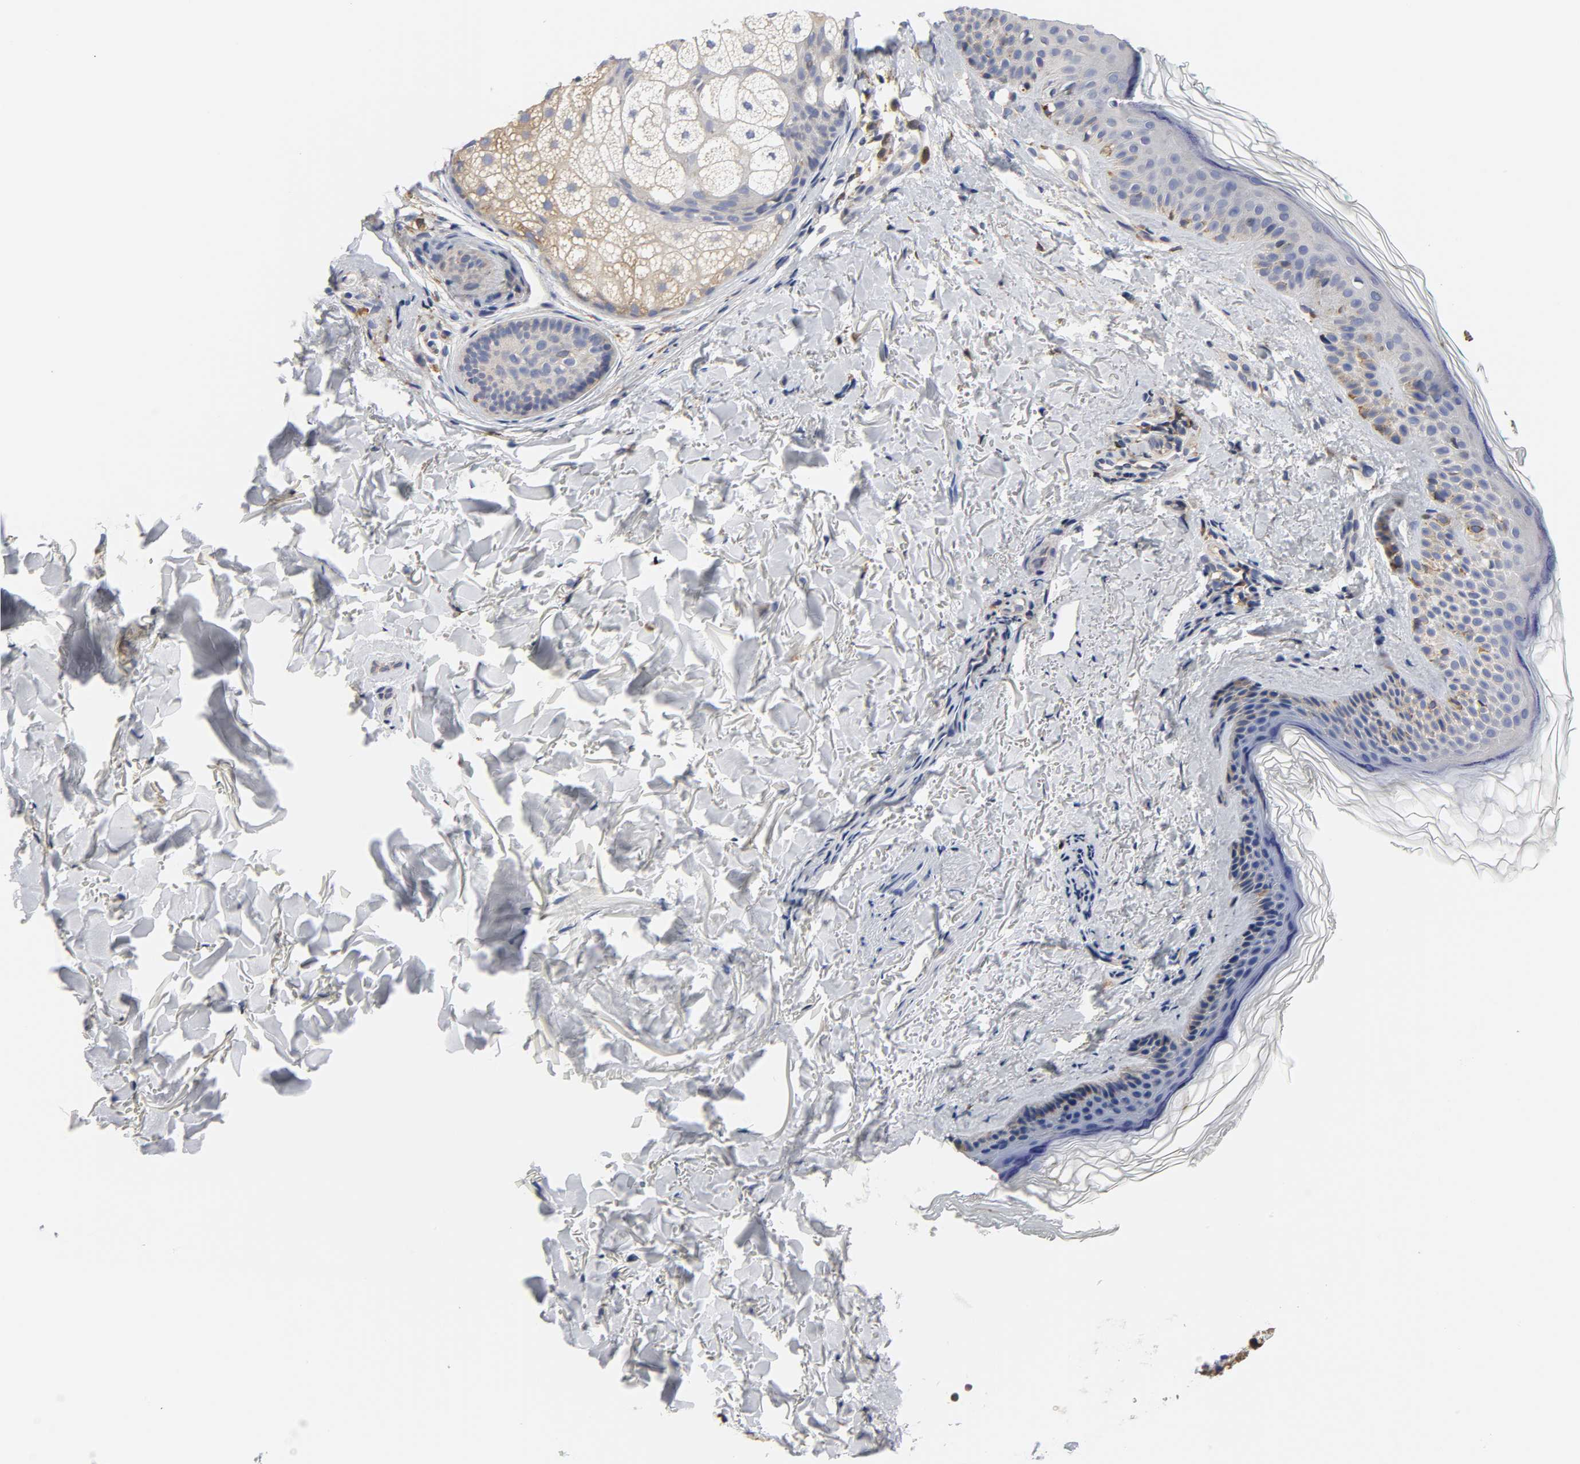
{"staining": {"intensity": "negative", "quantity": "none", "location": "none"}, "tissue": "skin", "cell_type": "Fibroblasts", "image_type": "normal", "snomed": [{"axis": "morphology", "description": "Normal tissue, NOS"}, {"axis": "topography", "description": "Skin"}], "caption": "Fibroblasts show no significant positivity in normal skin.", "gene": "HCK", "patient": {"sex": "male", "age": 71}}